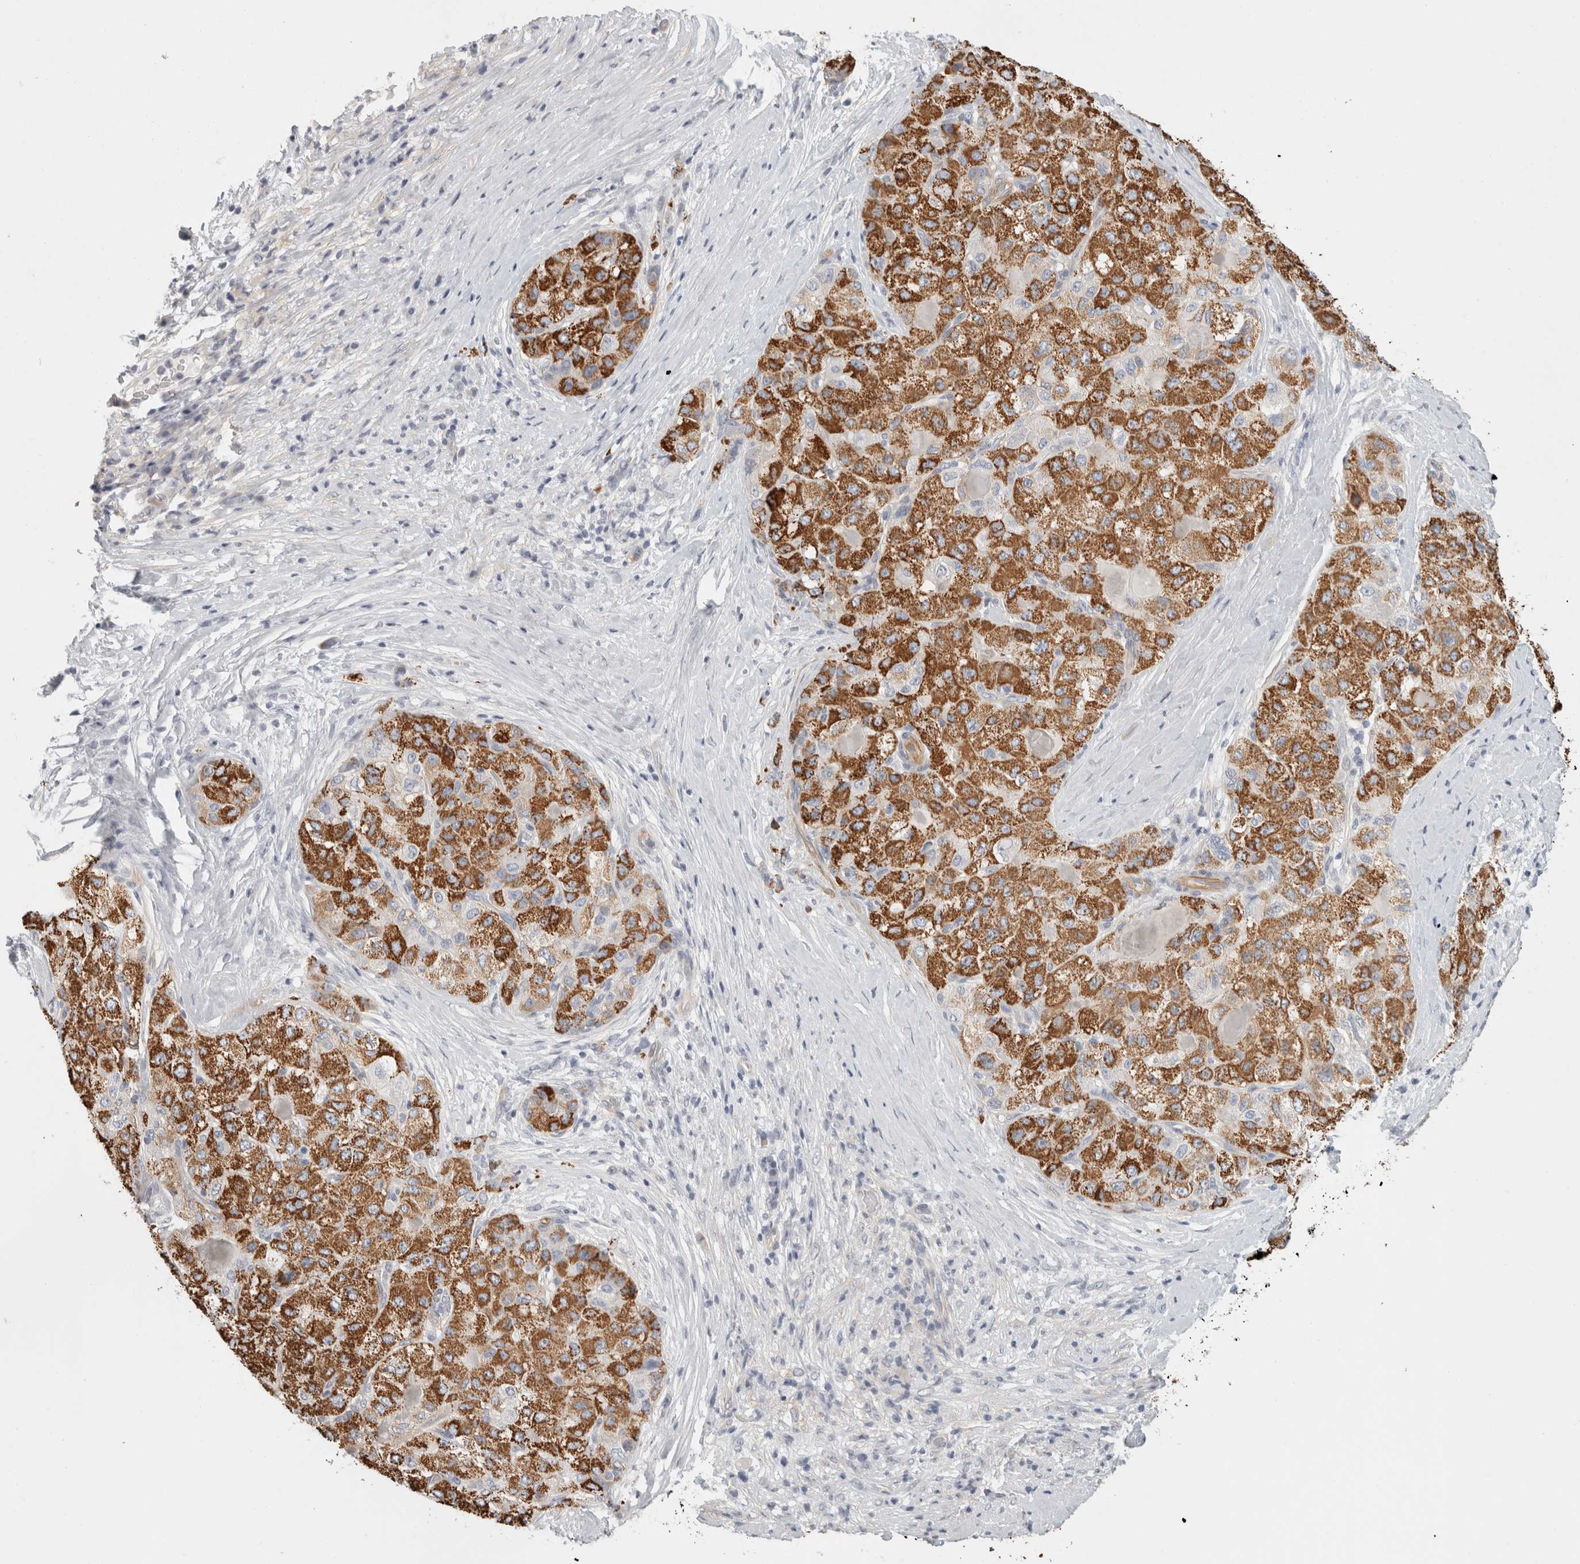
{"staining": {"intensity": "strong", "quantity": ">75%", "location": "cytoplasmic/membranous"}, "tissue": "liver cancer", "cell_type": "Tumor cells", "image_type": "cancer", "snomed": [{"axis": "morphology", "description": "Carcinoma, Hepatocellular, NOS"}, {"axis": "topography", "description": "Liver"}], "caption": "Approximately >75% of tumor cells in liver cancer (hepatocellular carcinoma) reveal strong cytoplasmic/membranous protein staining as visualized by brown immunohistochemical staining.", "gene": "FBLIM1", "patient": {"sex": "male", "age": 80}}